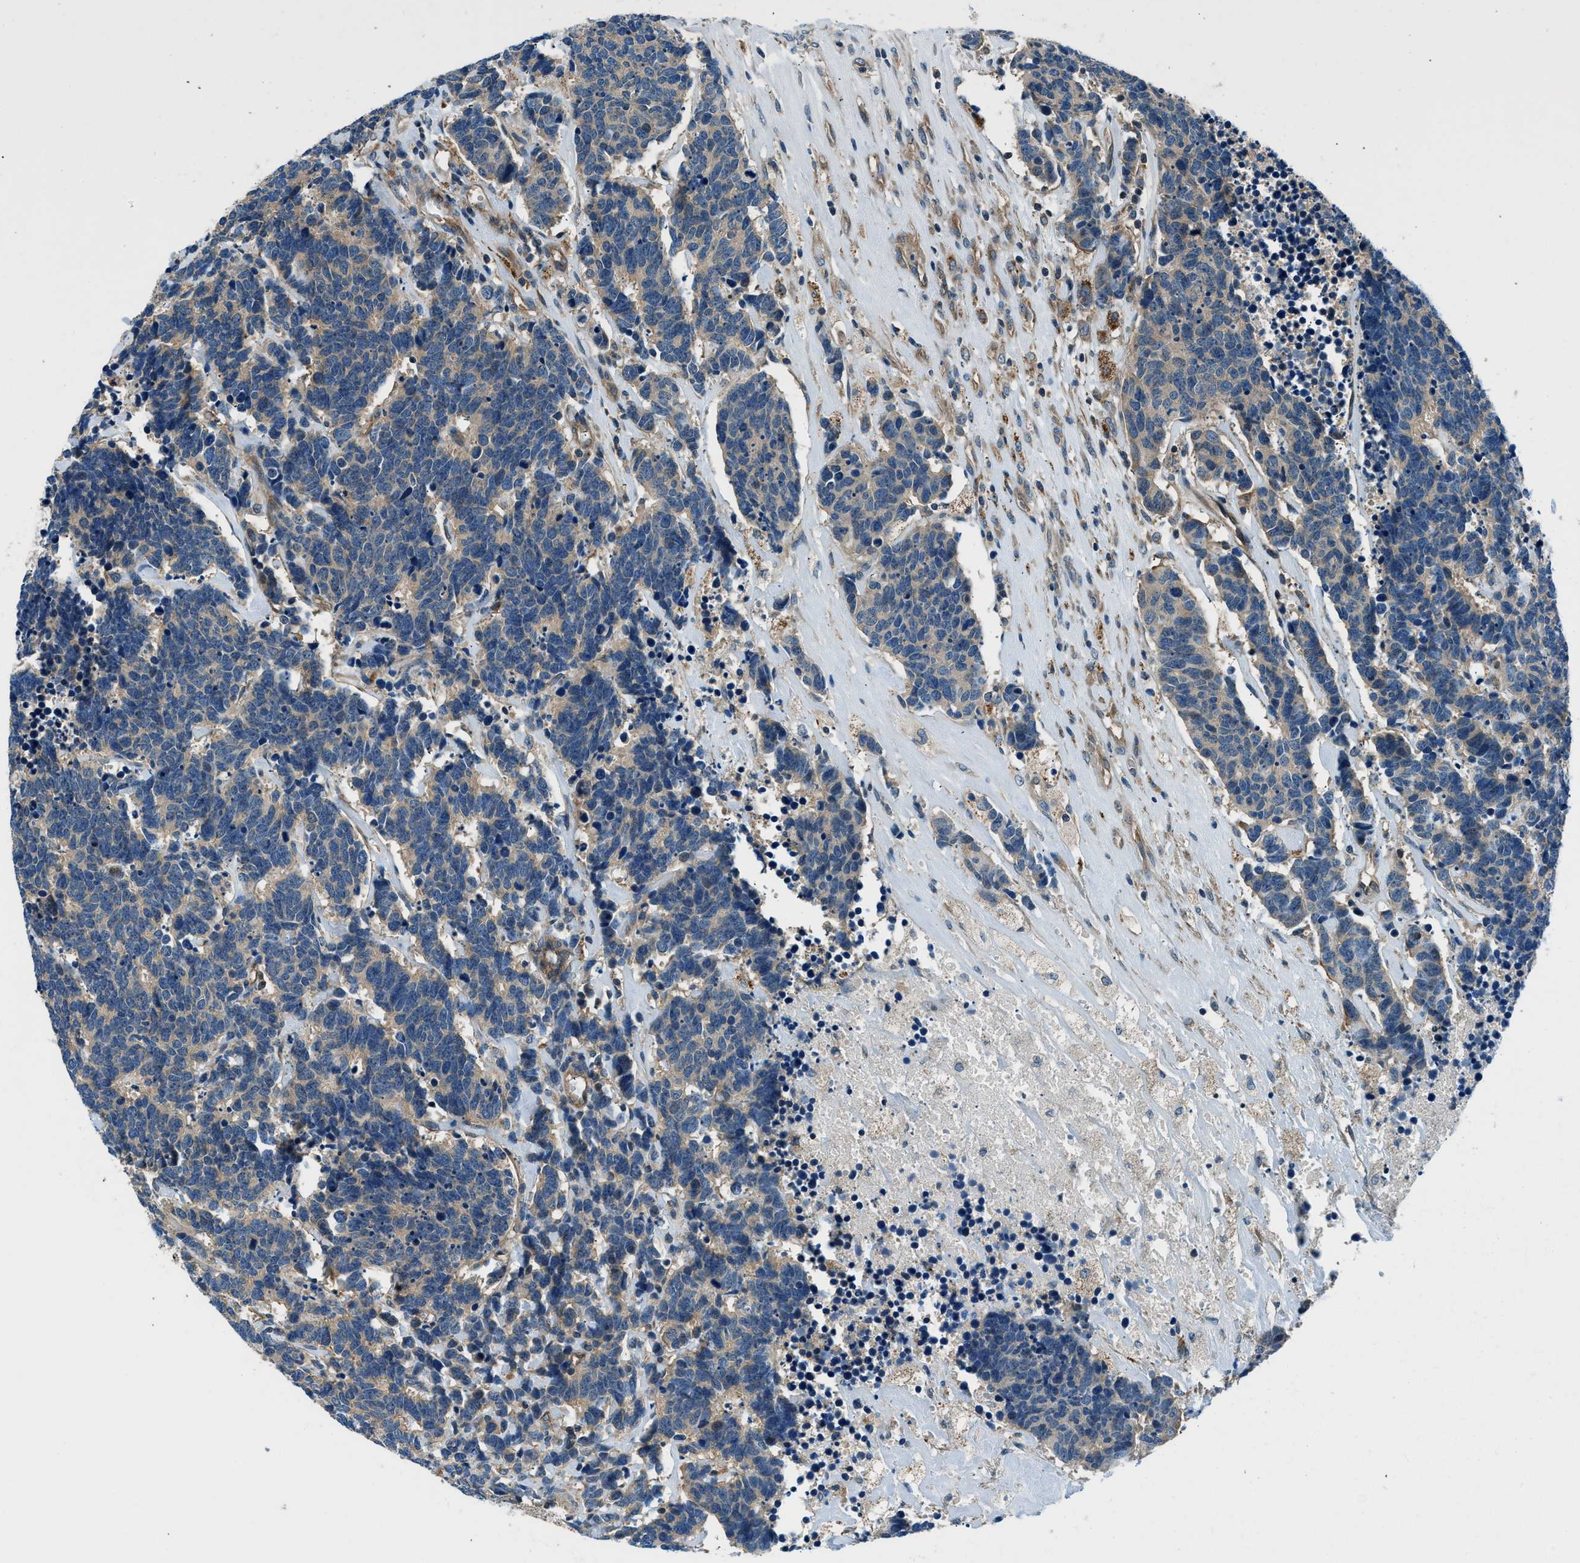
{"staining": {"intensity": "weak", "quantity": ">75%", "location": "cytoplasmic/membranous"}, "tissue": "carcinoid", "cell_type": "Tumor cells", "image_type": "cancer", "snomed": [{"axis": "morphology", "description": "Carcinoma, NOS"}, {"axis": "morphology", "description": "Carcinoid, malignant, NOS"}, {"axis": "topography", "description": "Urinary bladder"}], "caption": "This image displays carcinoma stained with IHC to label a protein in brown. The cytoplasmic/membranous of tumor cells show weak positivity for the protein. Nuclei are counter-stained blue.", "gene": "SLC19A2", "patient": {"sex": "male", "age": 57}}